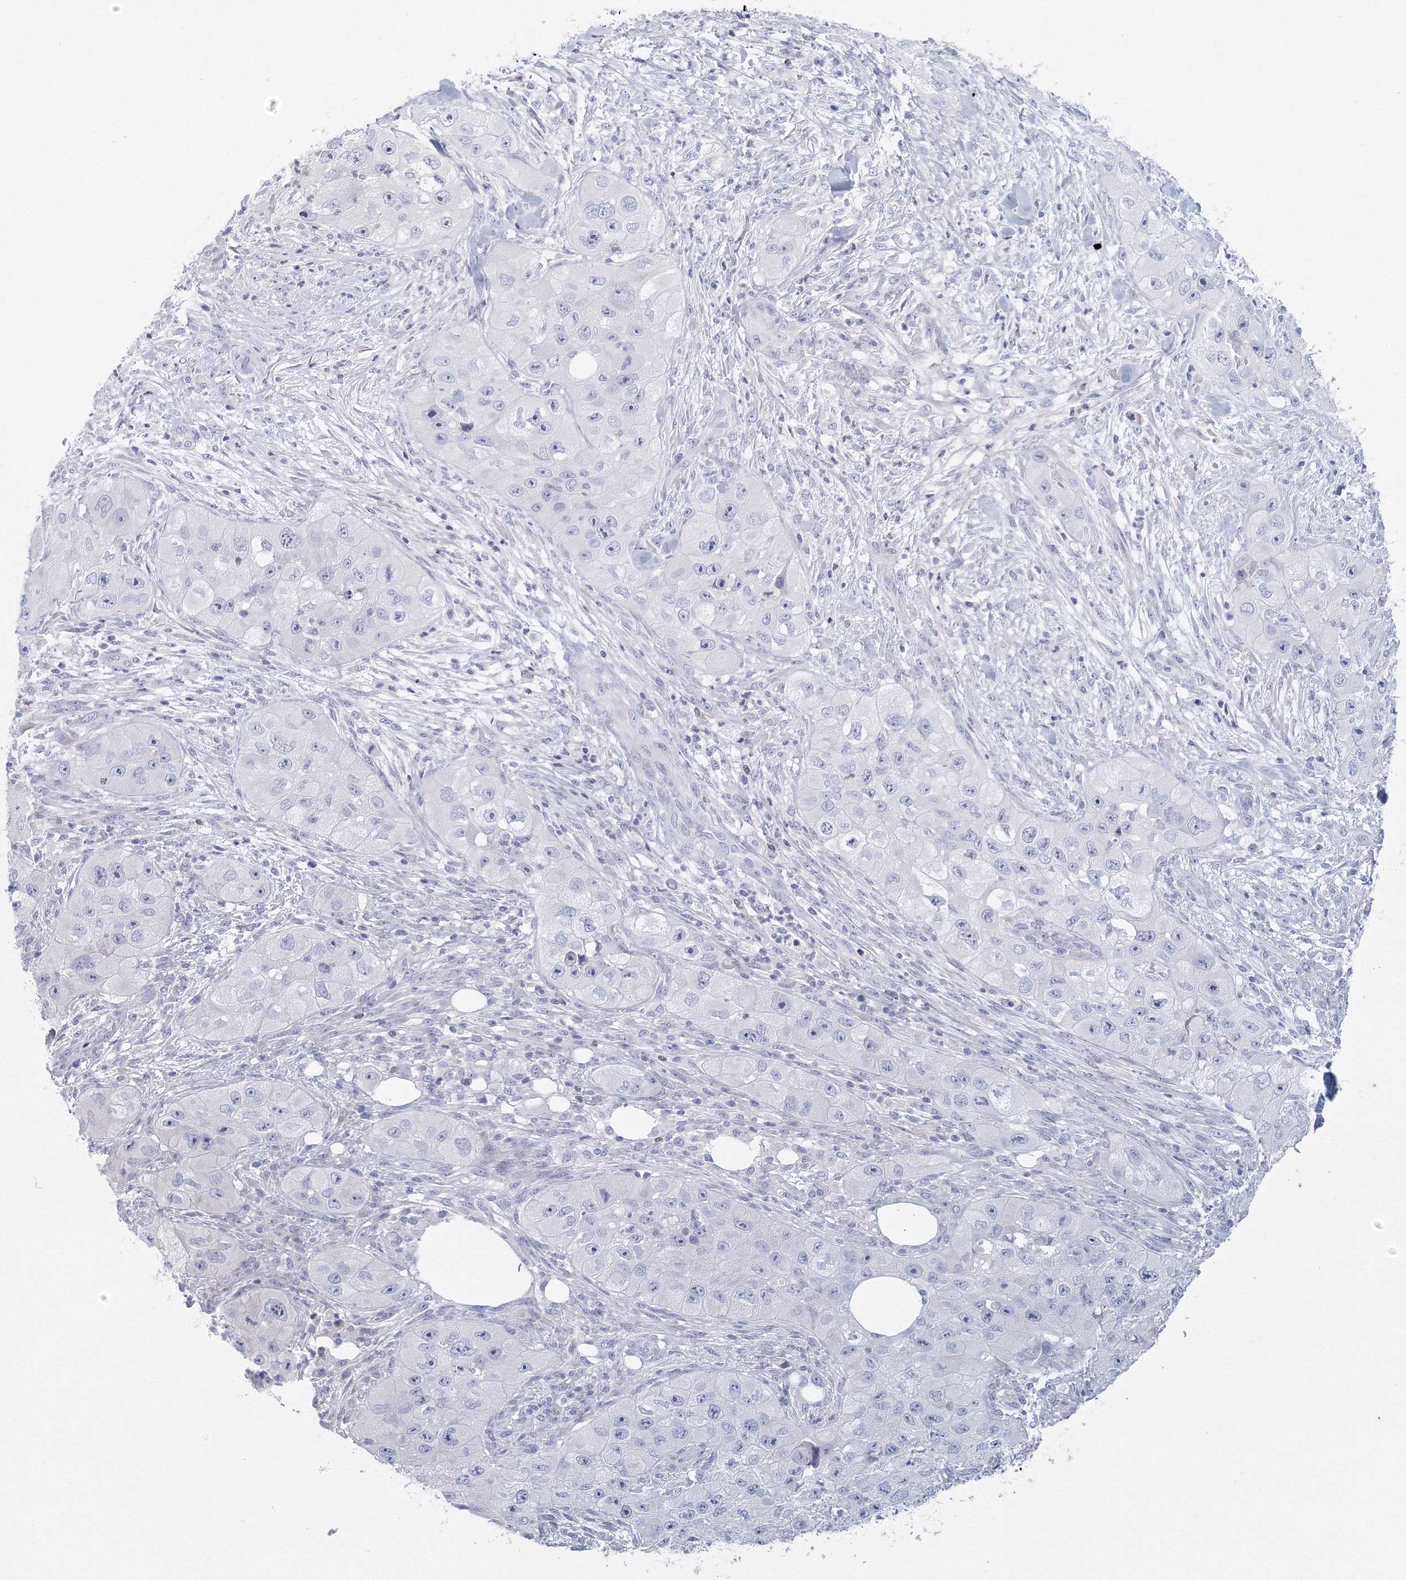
{"staining": {"intensity": "negative", "quantity": "none", "location": "none"}, "tissue": "skin cancer", "cell_type": "Tumor cells", "image_type": "cancer", "snomed": [{"axis": "morphology", "description": "Squamous cell carcinoma, NOS"}, {"axis": "topography", "description": "Skin"}, {"axis": "topography", "description": "Subcutis"}], "caption": "Immunohistochemistry of skin cancer (squamous cell carcinoma) exhibits no expression in tumor cells. Brightfield microscopy of IHC stained with DAB (3,3'-diaminobenzidine) (brown) and hematoxylin (blue), captured at high magnification.", "gene": "TACC2", "patient": {"sex": "male", "age": 73}}